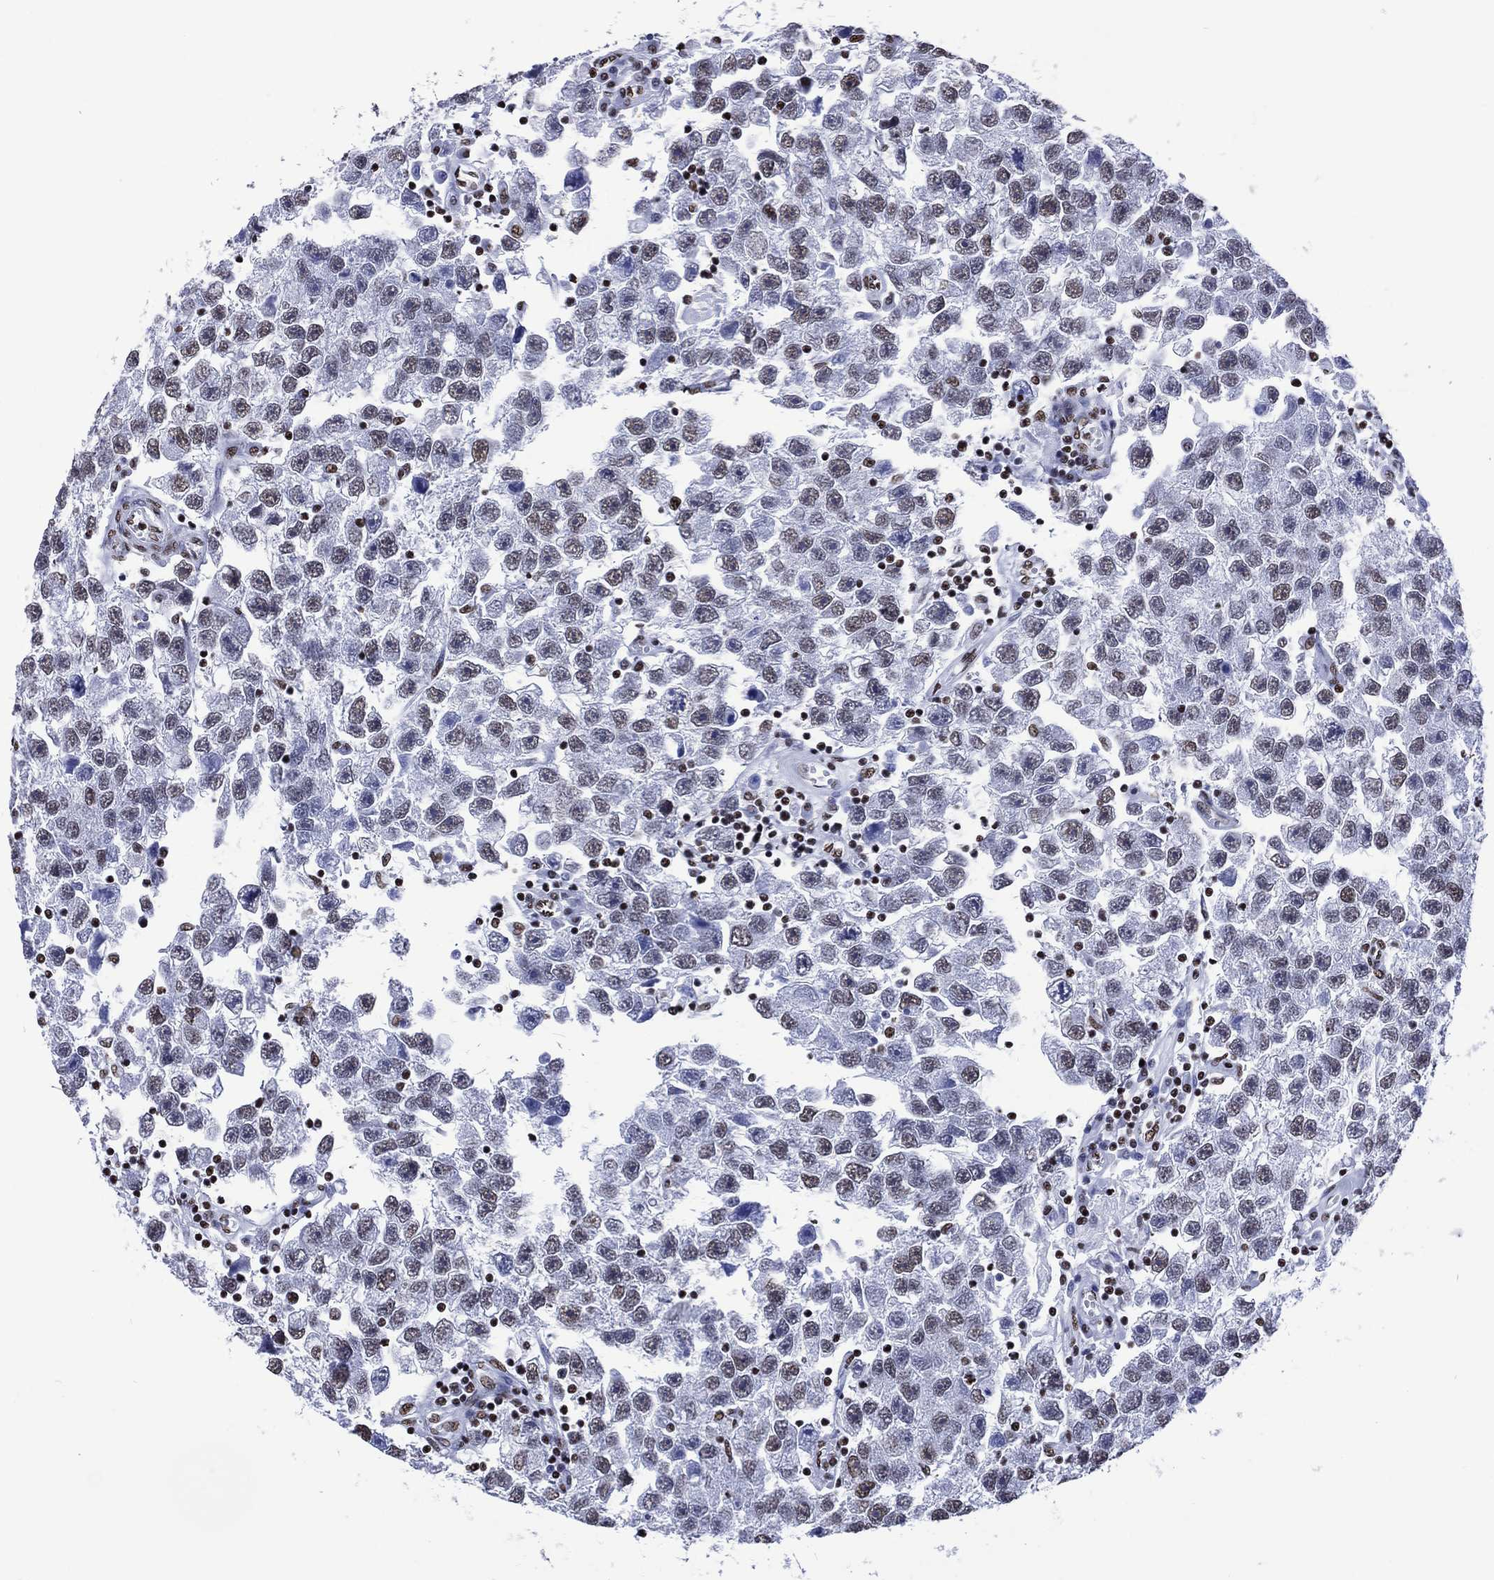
{"staining": {"intensity": "weak", "quantity": "<25%", "location": "nuclear"}, "tissue": "testis cancer", "cell_type": "Tumor cells", "image_type": "cancer", "snomed": [{"axis": "morphology", "description": "Seminoma, NOS"}, {"axis": "topography", "description": "Testis"}], "caption": "High magnification brightfield microscopy of seminoma (testis) stained with DAB (3,3'-diaminobenzidine) (brown) and counterstained with hematoxylin (blue): tumor cells show no significant positivity. Brightfield microscopy of immunohistochemistry stained with DAB (3,3'-diaminobenzidine) (brown) and hematoxylin (blue), captured at high magnification.", "gene": "RETREG2", "patient": {"sex": "male", "age": 26}}